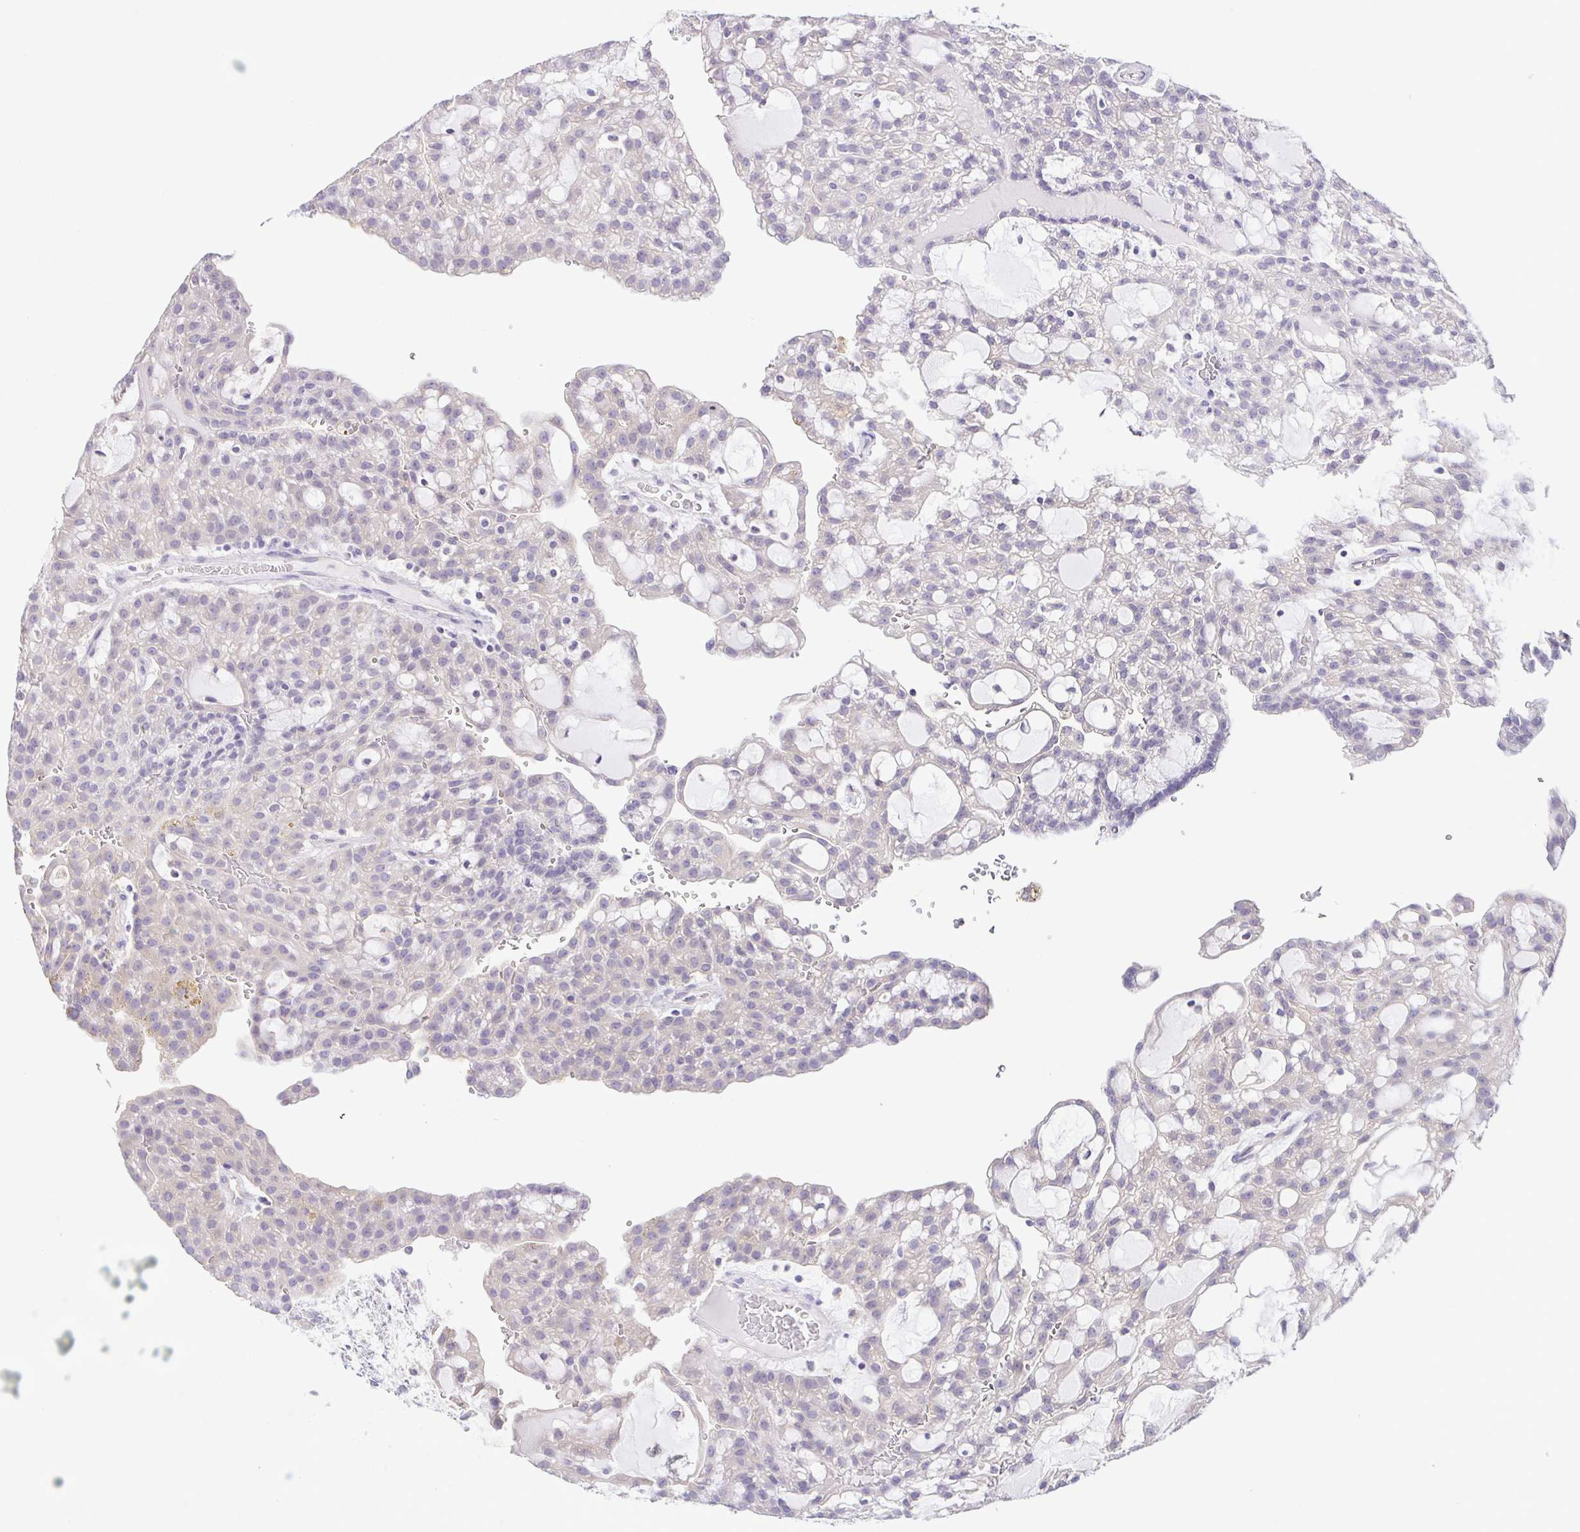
{"staining": {"intensity": "weak", "quantity": "<25%", "location": "cytoplasmic/membranous"}, "tissue": "renal cancer", "cell_type": "Tumor cells", "image_type": "cancer", "snomed": [{"axis": "morphology", "description": "Adenocarcinoma, NOS"}, {"axis": "topography", "description": "Kidney"}], "caption": "This is an IHC image of renal cancer (adenocarcinoma). There is no staining in tumor cells.", "gene": "KRTDAP", "patient": {"sex": "male", "age": 63}}